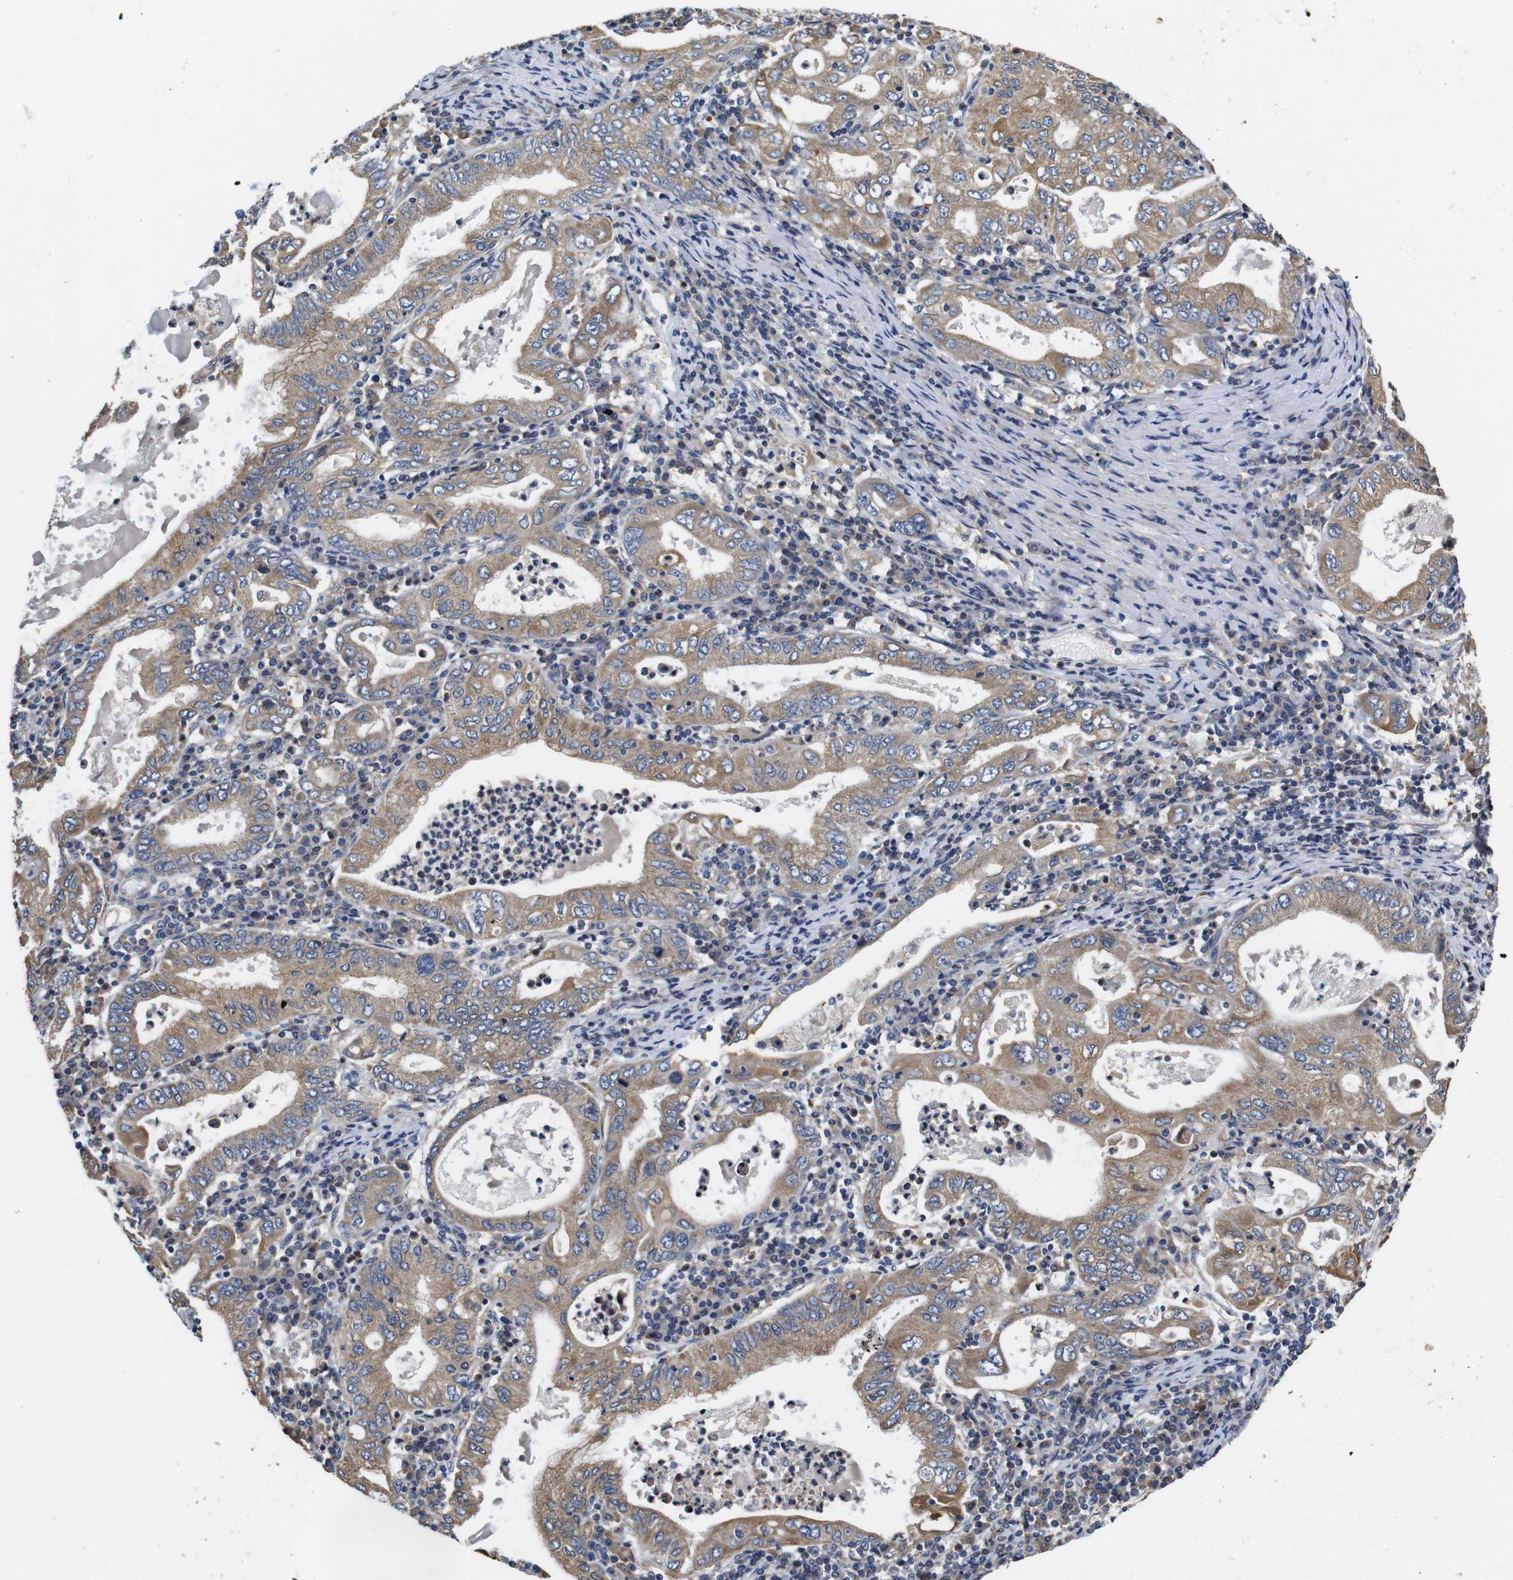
{"staining": {"intensity": "moderate", "quantity": ">75%", "location": "cytoplasmic/membranous"}, "tissue": "stomach cancer", "cell_type": "Tumor cells", "image_type": "cancer", "snomed": [{"axis": "morphology", "description": "Normal tissue, NOS"}, {"axis": "morphology", "description": "Adenocarcinoma, NOS"}, {"axis": "topography", "description": "Esophagus"}, {"axis": "topography", "description": "Stomach, upper"}, {"axis": "topography", "description": "Peripheral nerve tissue"}], "caption": "The photomicrograph demonstrates staining of stomach cancer, revealing moderate cytoplasmic/membranous protein positivity (brown color) within tumor cells.", "gene": "MARCHF7", "patient": {"sex": "male", "age": 62}}